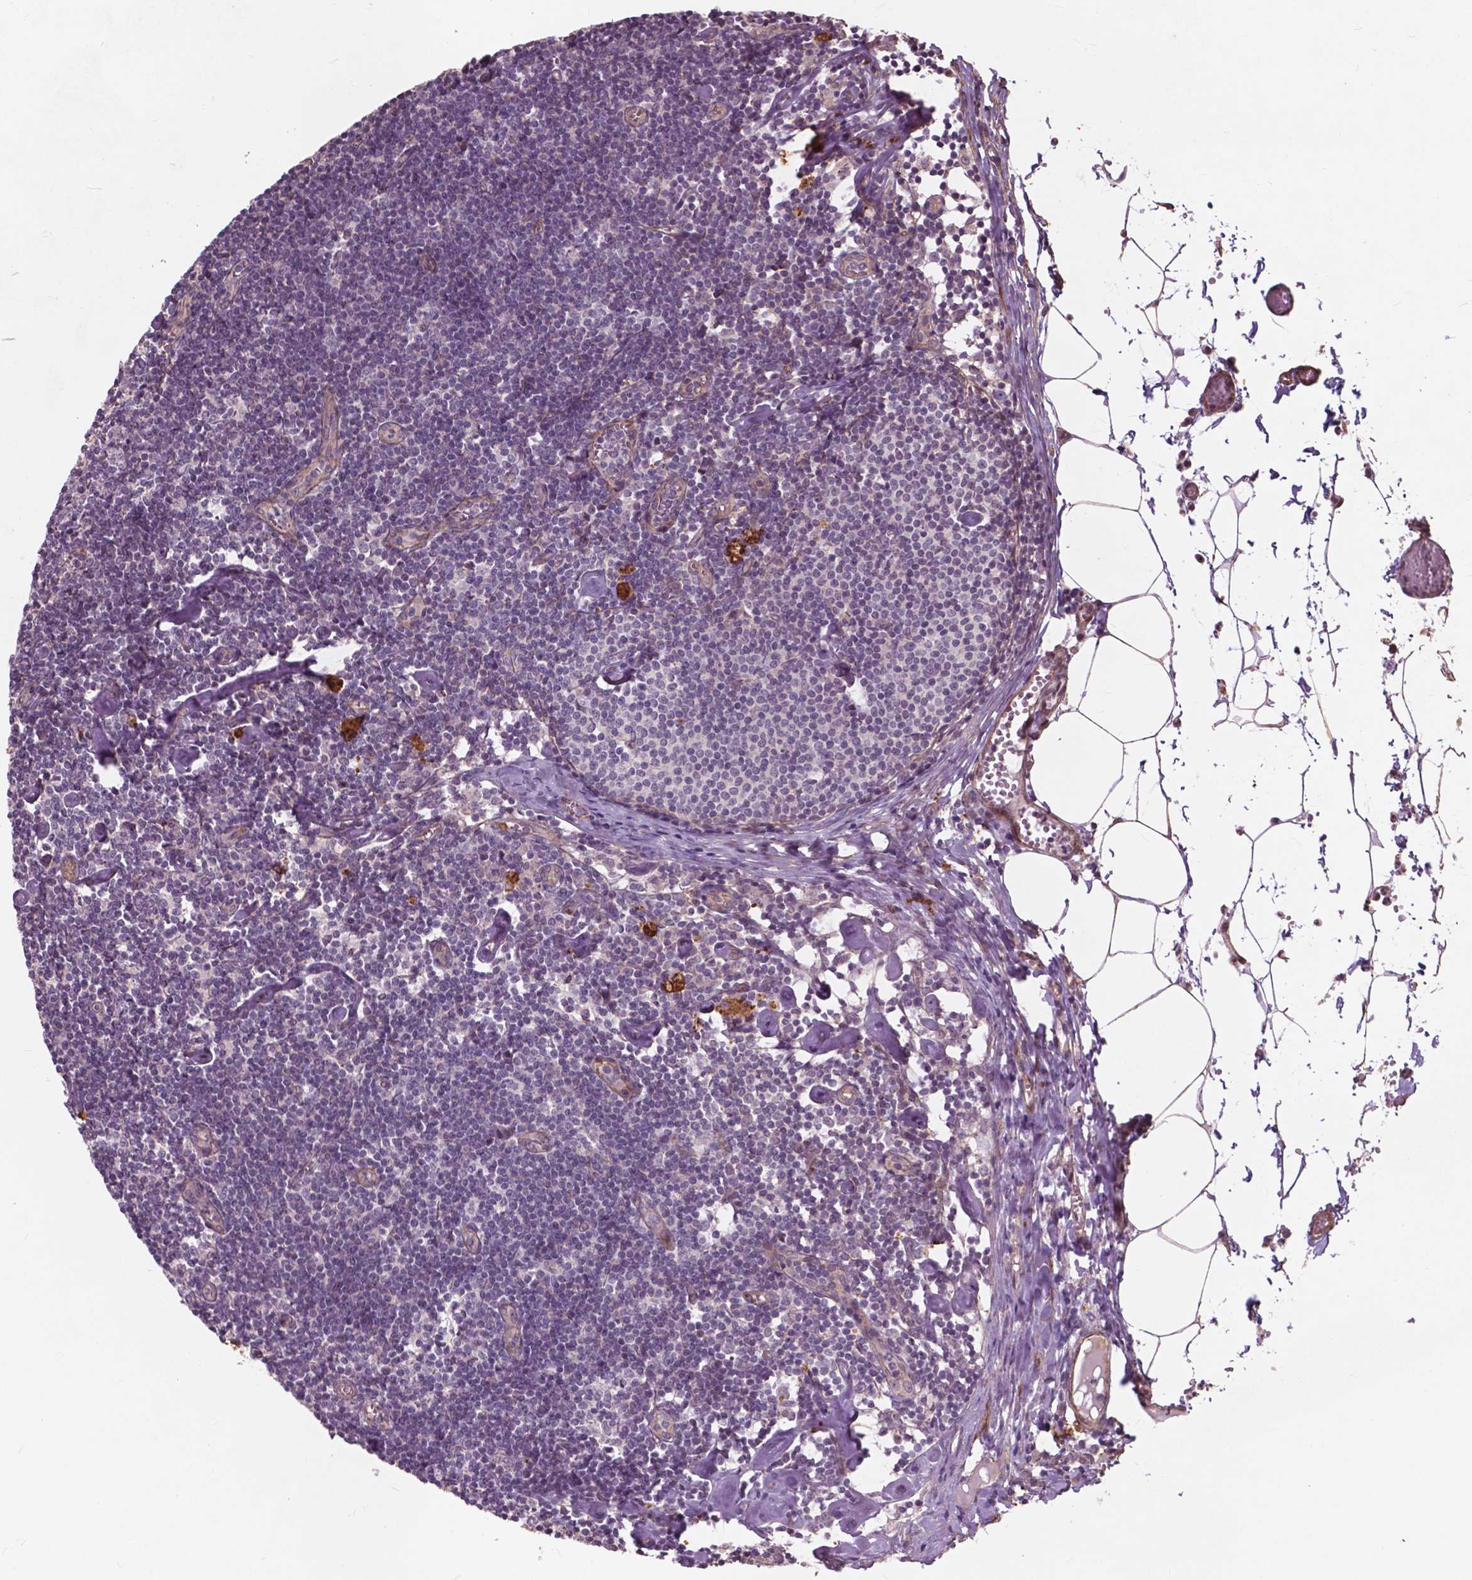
{"staining": {"intensity": "negative", "quantity": "none", "location": "none"}, "tissue": "lymph node", "cell_type": "Germinal center cells", "image_type": "normal", "snomed": [{"axis": "morphology", "description": "Normal tissue, NOS"}, {"axis": "topography", "description": "Lymph node"}], "caption": "The photomicrograph displays no significant expression in germinal center cells of lymph node. (DAB (3,3'-diaminobenzidine) IHC with hematoxylin counter stain).", "gene": "RFPL4B", "patient": {"sex": "female", "age": 42}}